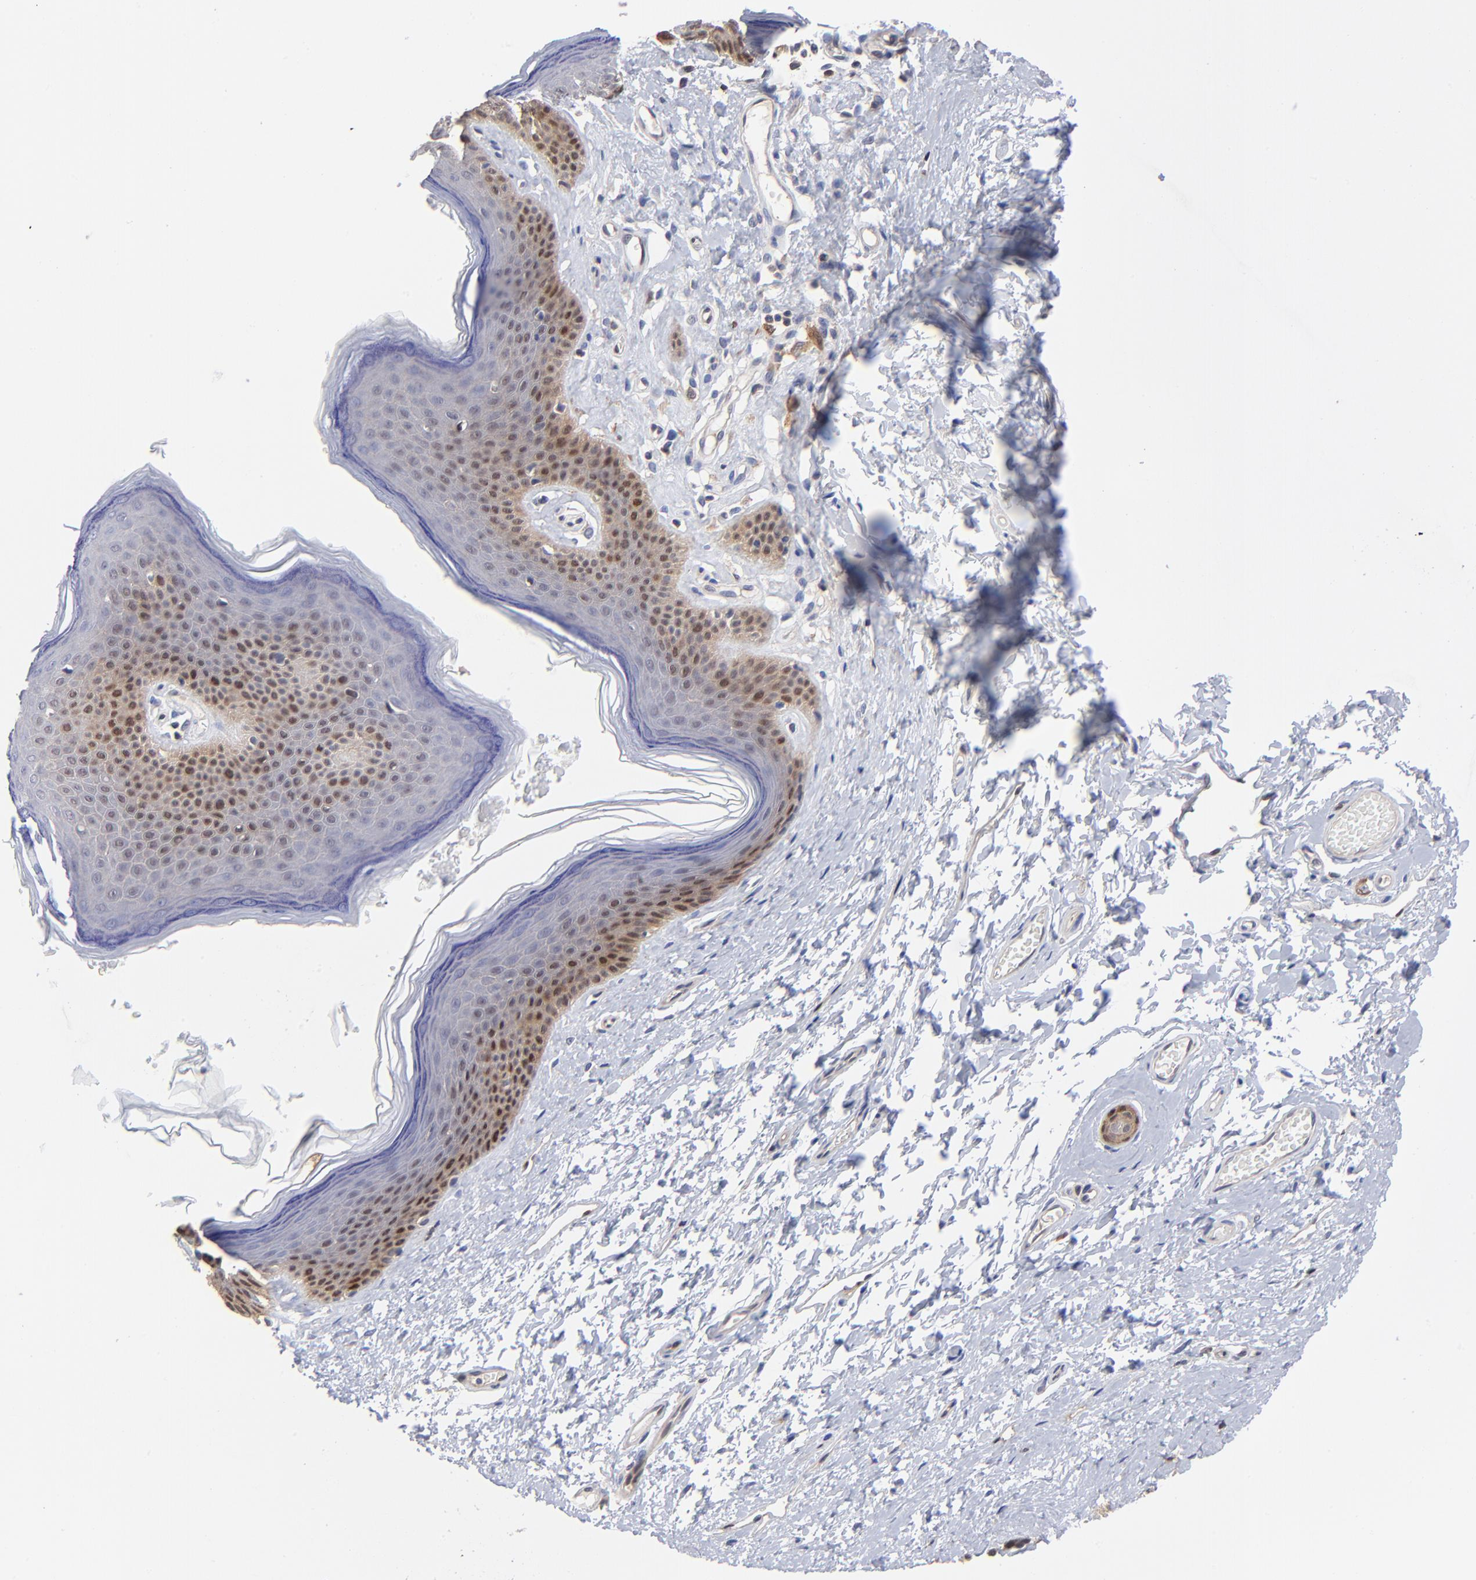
{"staining": {"intensity": "moderate", "quantity": "25%-75%", "location": "cytoplasmic/membranous,nuclear"}, "tissue": "skin", "cell_type": "Epidermal cells", "image_type": "normal", "snomed": [{"axis": "morphology", "description": "Normal tissue, NOS"}, {"axis": "morphology", "description": "Inflammation, NOS"}, {"axis": "topography", "description": "Vulva"}], "caption": "High-magnification brightfield microscopy of benign skin stained with DAB (3,3'-diaminobenzidine) (brown) and counterstained with hematoxylin (blue). epidermal cells exhibit moderate cytoplasmic/membranous,nuclear staining is seen in approximately25%-75% of cells.", "gene": "DCTPP1", "patient": {"sex": "female", "age": 84}}